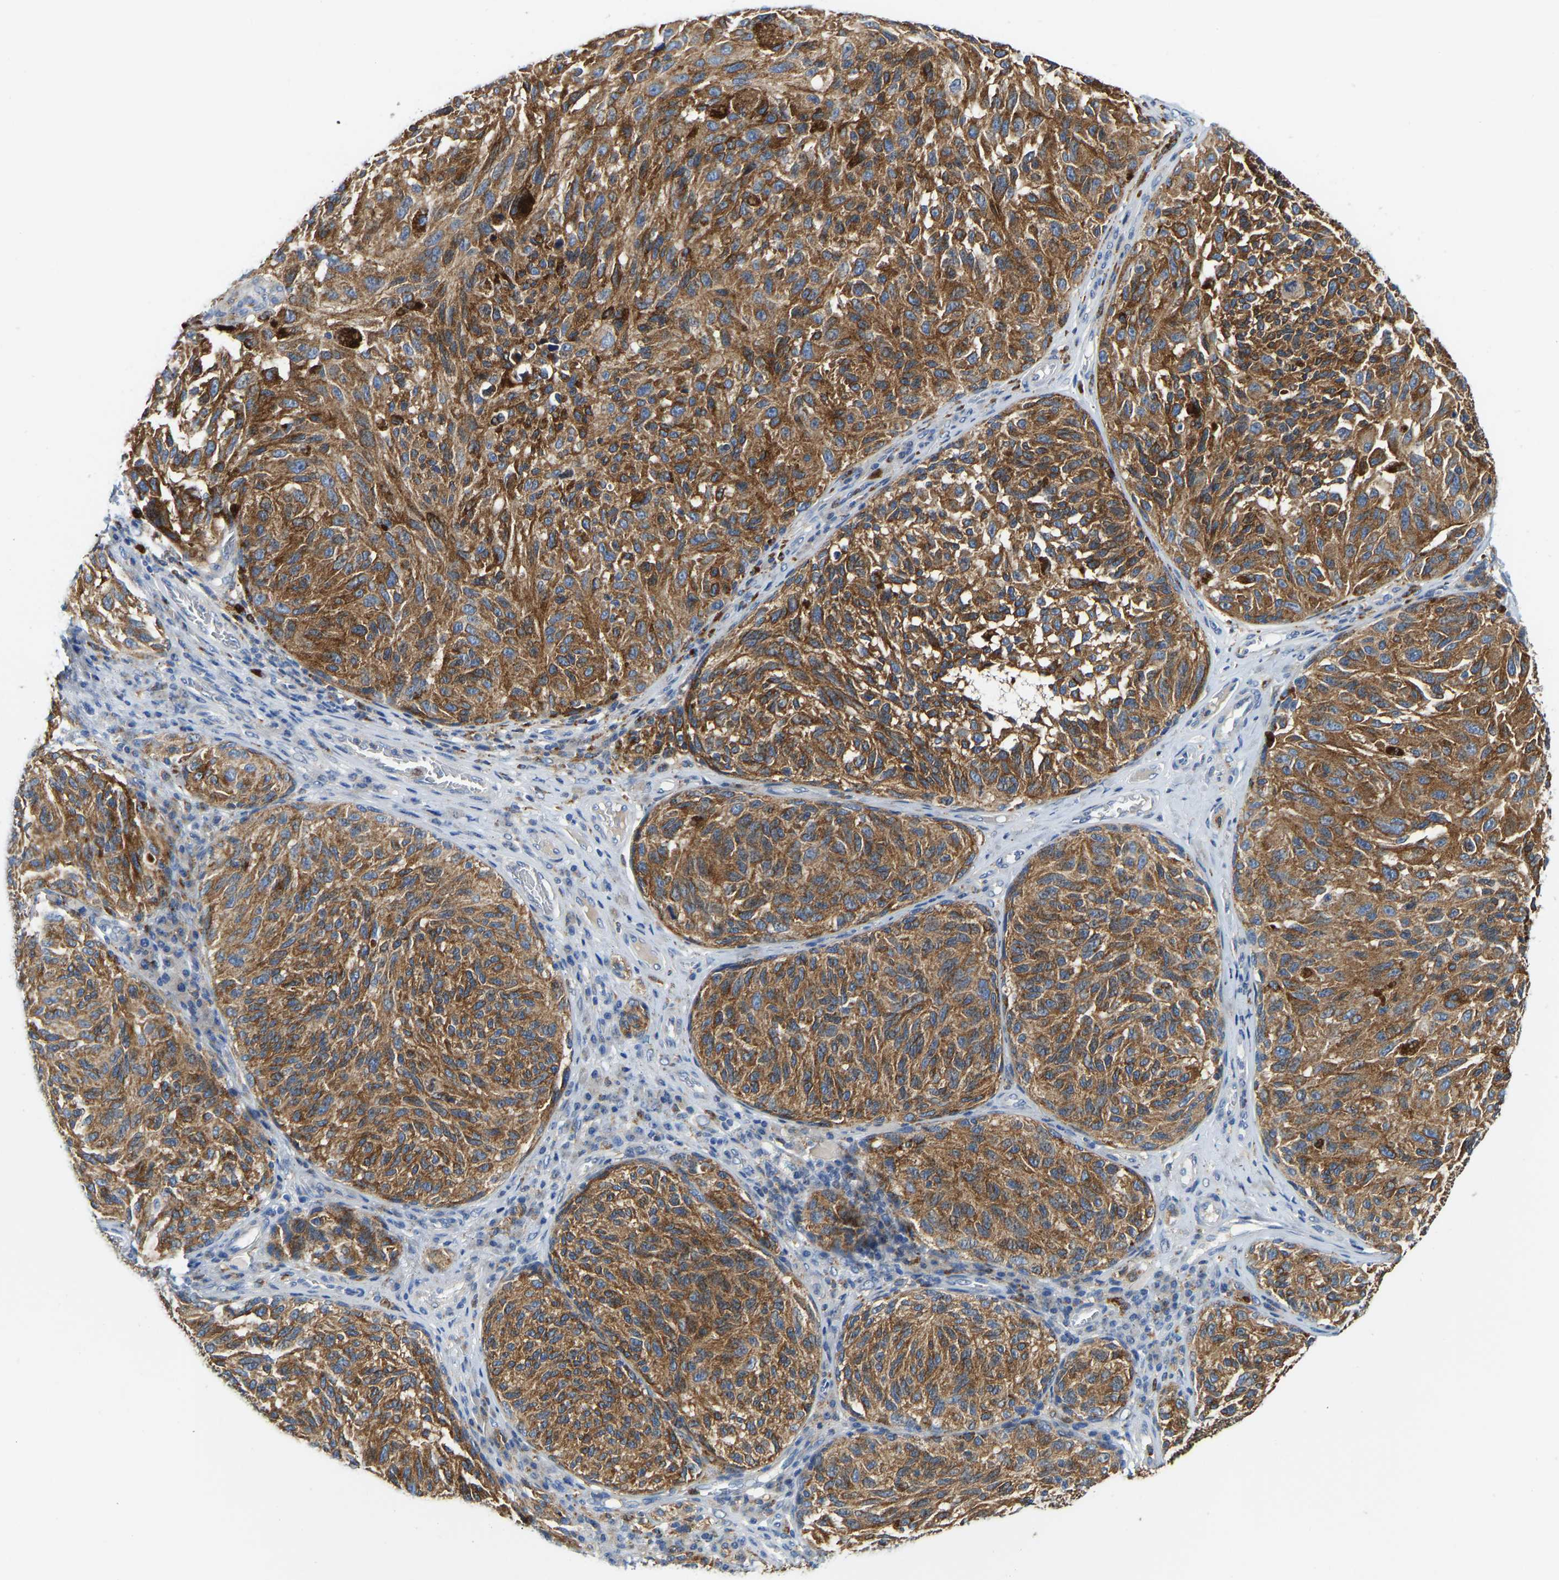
{"staining": {"intensity": "strong", "quantity": ">75%", "location": "cytoplasmic/membranous"}, "tissue": "melanoma", "cell_type": "Tumor cells", "image_type": "cancer", "snomed": [{"axis": "morphology", "description": "Malignant melanoma, NOS"}, {"axis": "topography", "description": "Skin"}], "caption": "Tumor cells exhibit high levels of strong cytoplasmic/membranous positivity in approximately >75% of cells in human malignant melanoma. (IHC, brightfield microscopy, high magnification).", "gene": "ATP6V1E1", "patient": {"sex": "female", "age": 73}}